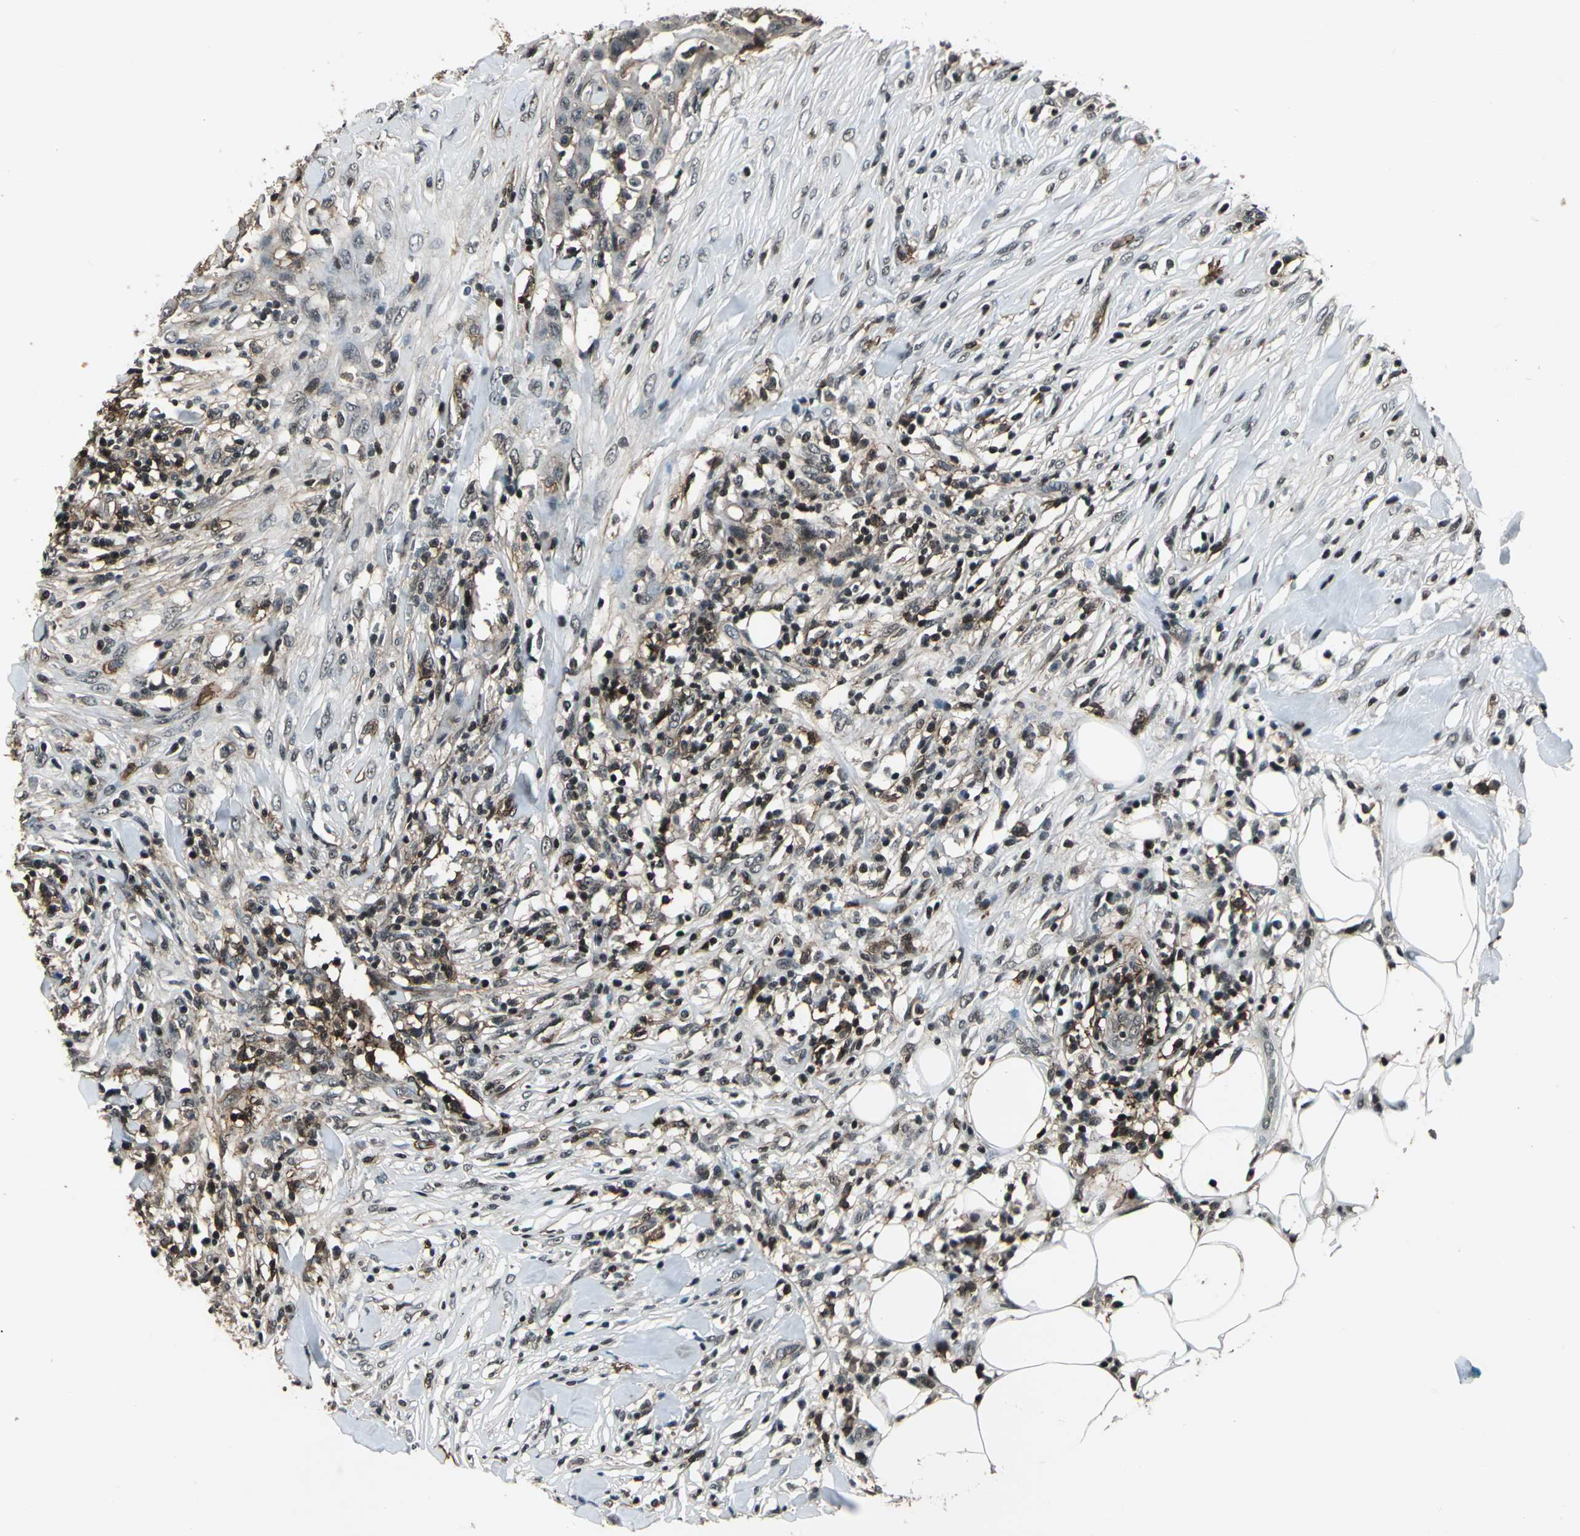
{"staining": {"intensity": "weak", "quantity": "25%-75%", "location": "cytoplasmic/membranous,nuclear"}, "tissue": "skin cancer", "cell_type": "Tumor cells", "image_type": "cancer", "snomed": [{"axis": "morphology", "description": "Squamous cell carcinoma, NOS"}, {"axis": "topography", "description": "Skin"}], "caption": "Weak cytoplasmic/membranous and nuclear staining for a protein is identified in about 25%-75% of tumor cells of skin cancer (squamous cell carcinoma) using IHC.", "gene": "NR2C2", "patient": {"sex": "male", "age": 24}}